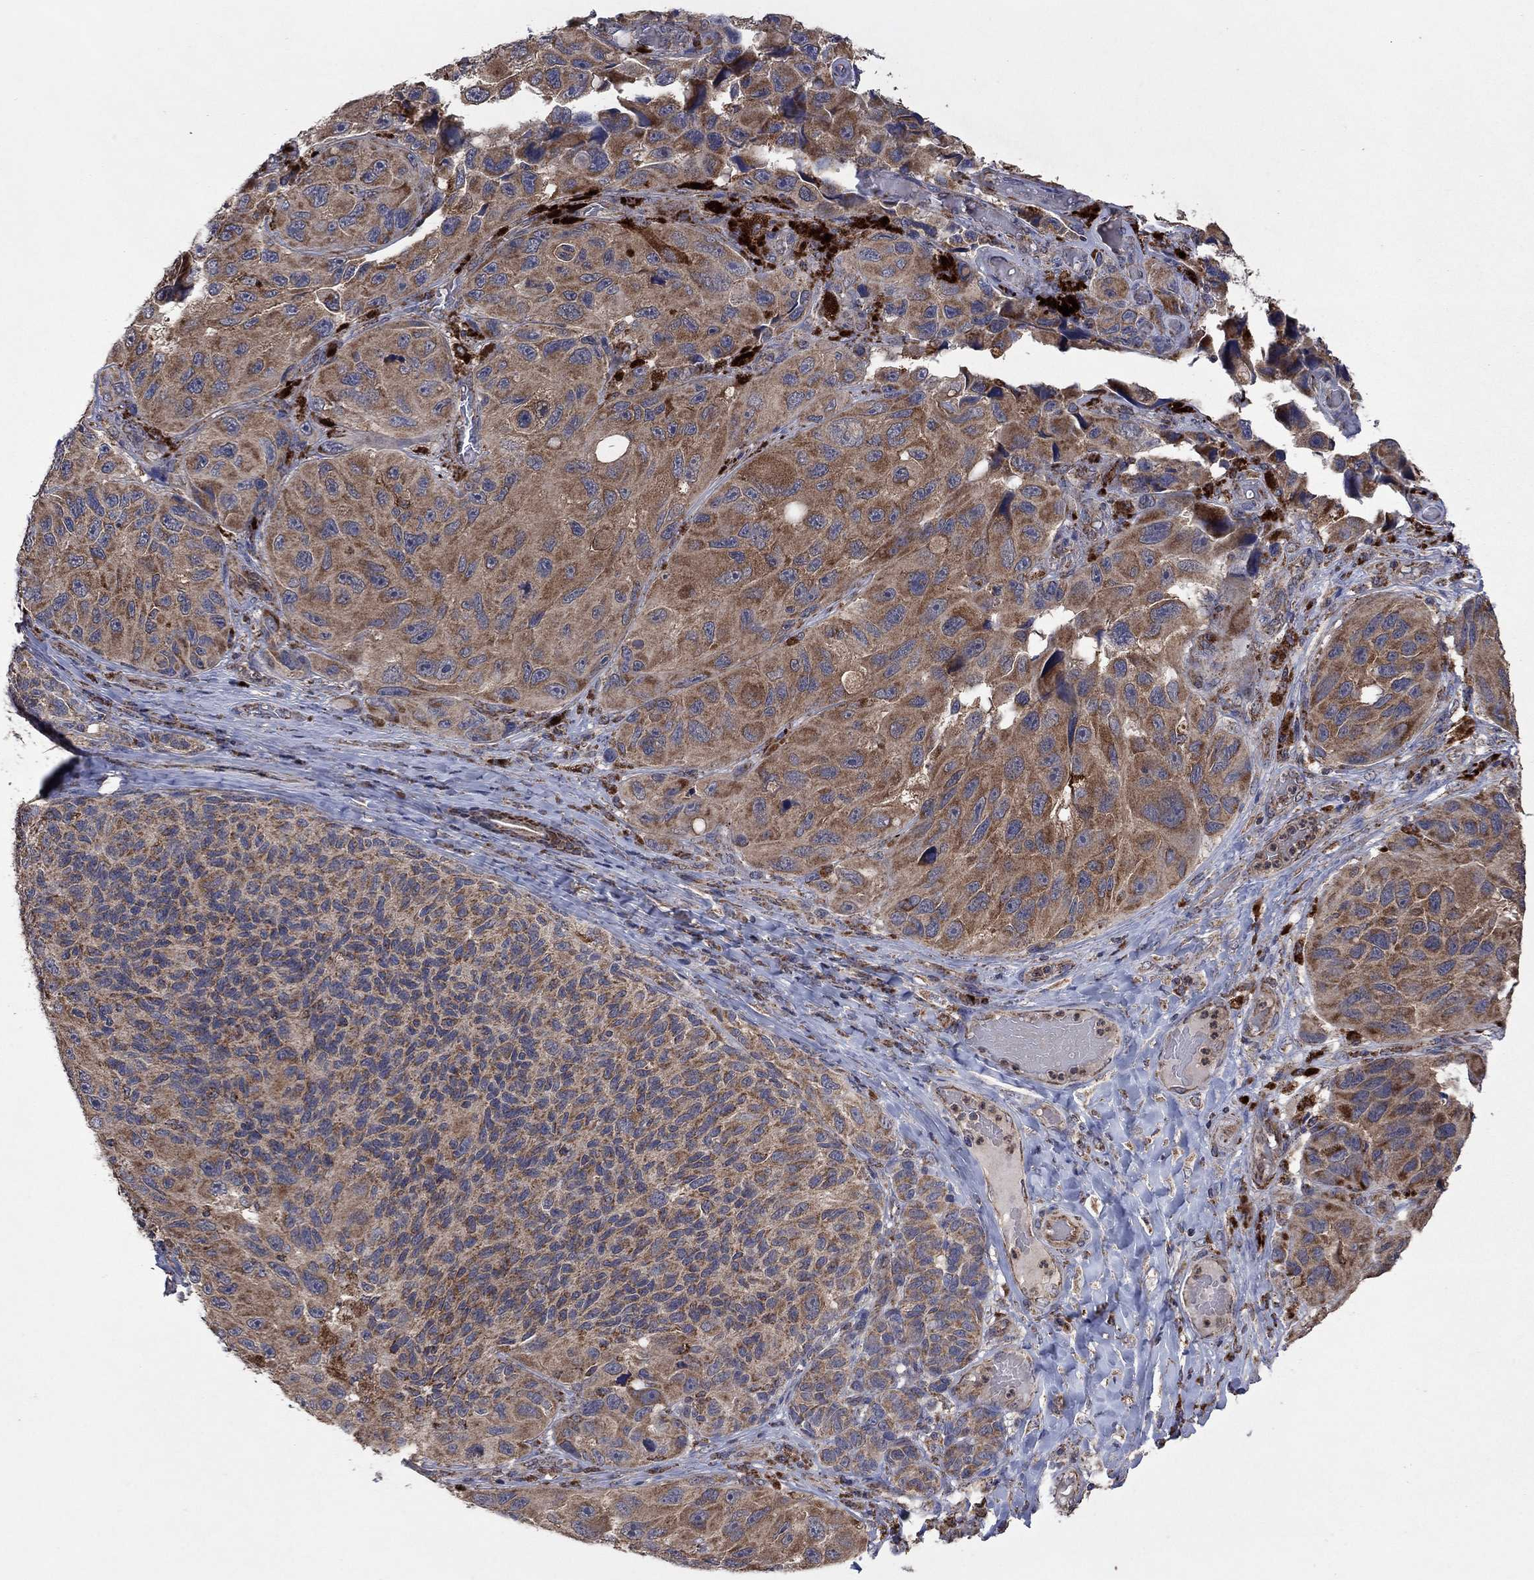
{"staining": {"intensity": "moderate", "quantity": ">75%", "location": "cytoplasmic/membranous"}, "tissue": "melanoma", "cell_type": "Tumor cells", "image_type": "cancer", "snomed": [{"axis": "morphology", "description": "Malignant melanoma, NOS"}, {"axis": "topography", "description": "Skin"}], "caption": "IHC staining of melanoma, which exhibits medium levels of moderate cytoplasmic/membranous expression in approximately >75% of tumor cells indicating moderate cytoplasmic/membranous protein expression. The staining was performed using DAB (brown) for protein detection and nuclei were counterstained in hematoxylin (blue).", "gene": "DPH1", "patient": {"sex": "female", "age": 73}}